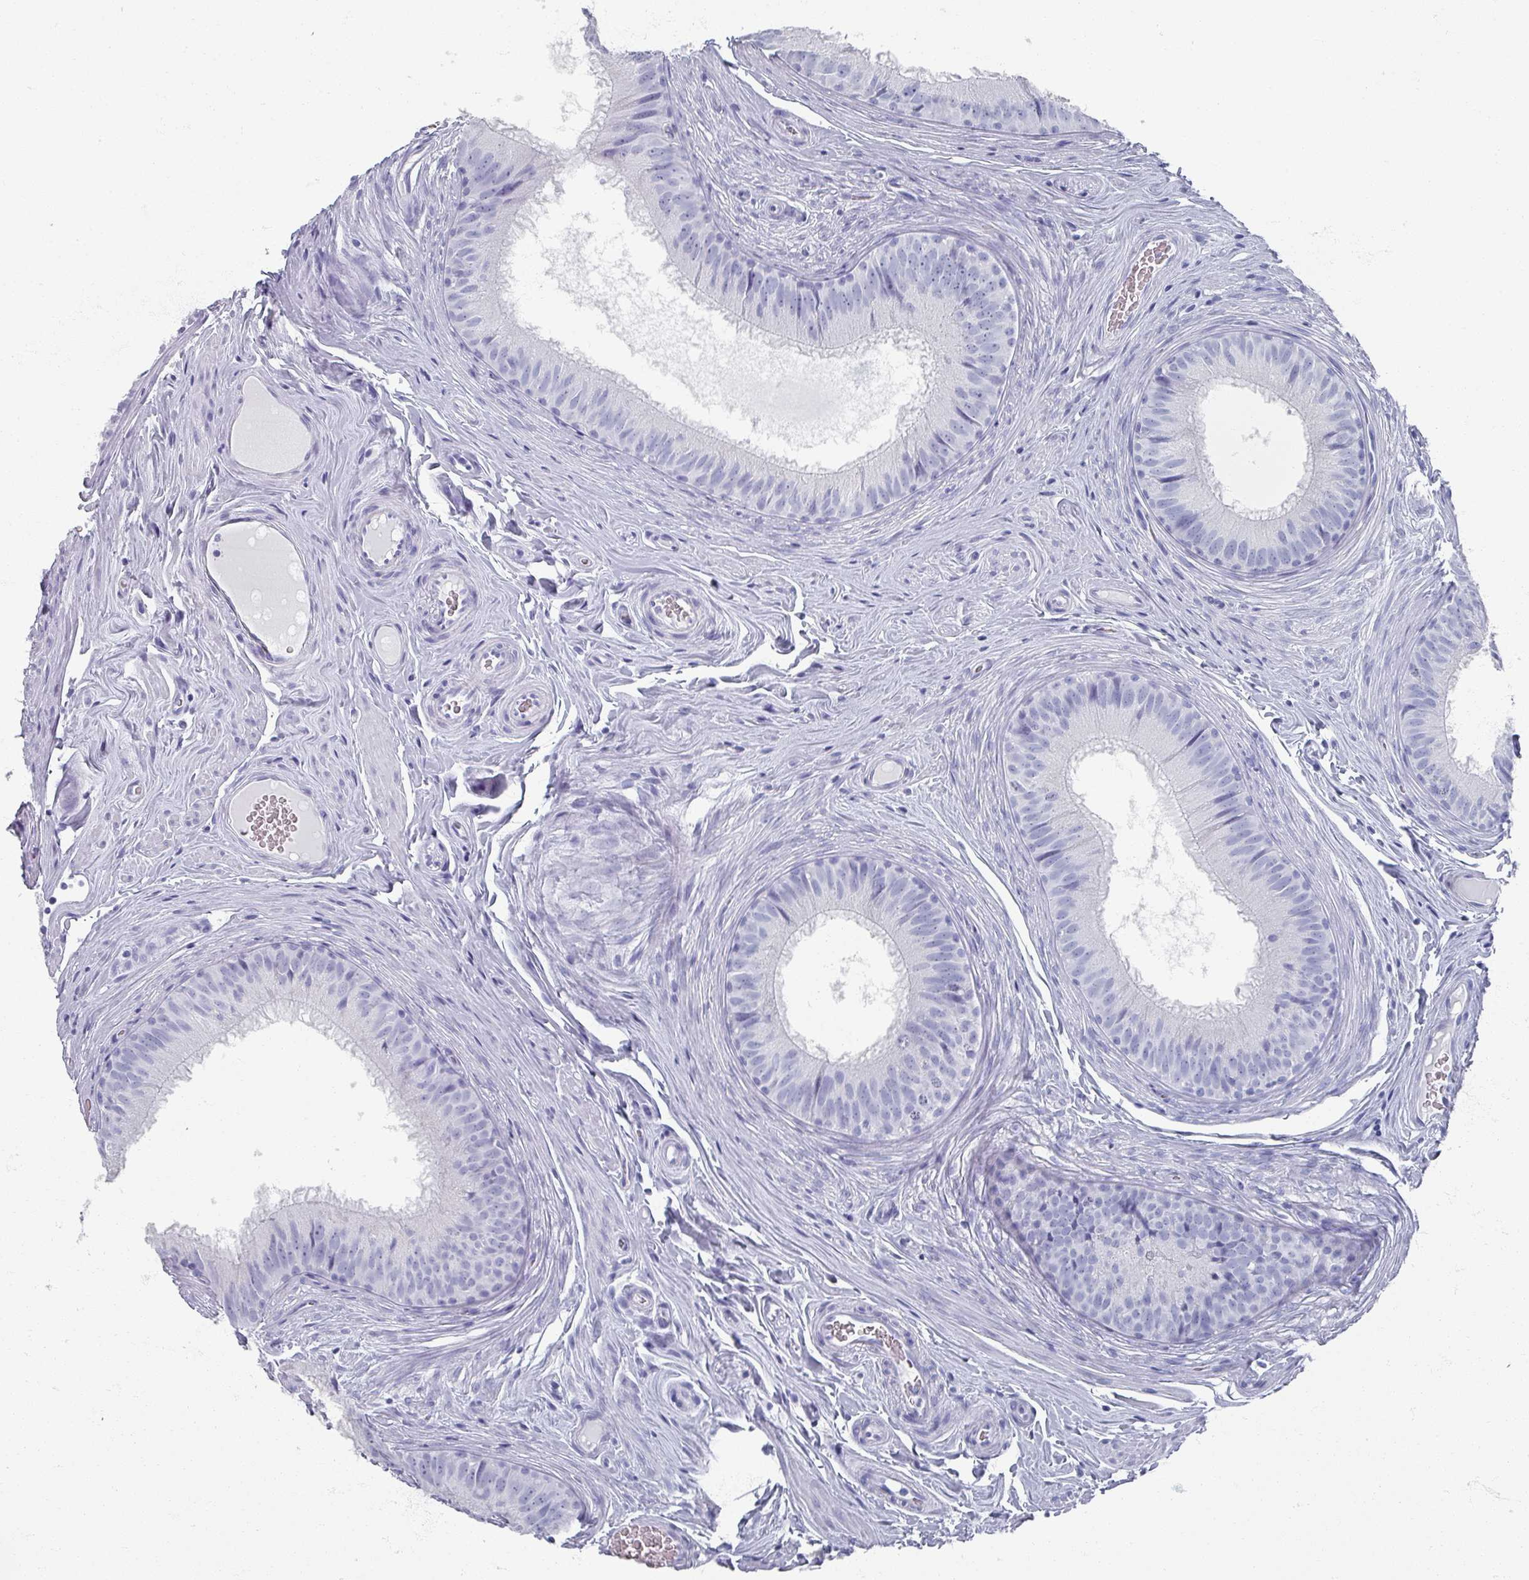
{"staining": {"intensity": "negative", "quantity": "none", "location": "none"}, "tissue": "epididymis", "cell_type": "Glandular cells", "image_type": "normal", "snomed": [{"axis": "morphology", "description": "Normal tissue, NOS"}, {"axis": "topography", "description": "Epididymis, spermatic cord, NOS"}], "caption": "A micrograph of epididymis stained for a protein demonstrates no brown staining in glandular cells.", "gene": "OMG", "patient": {"sex": "male", "age": 25}}